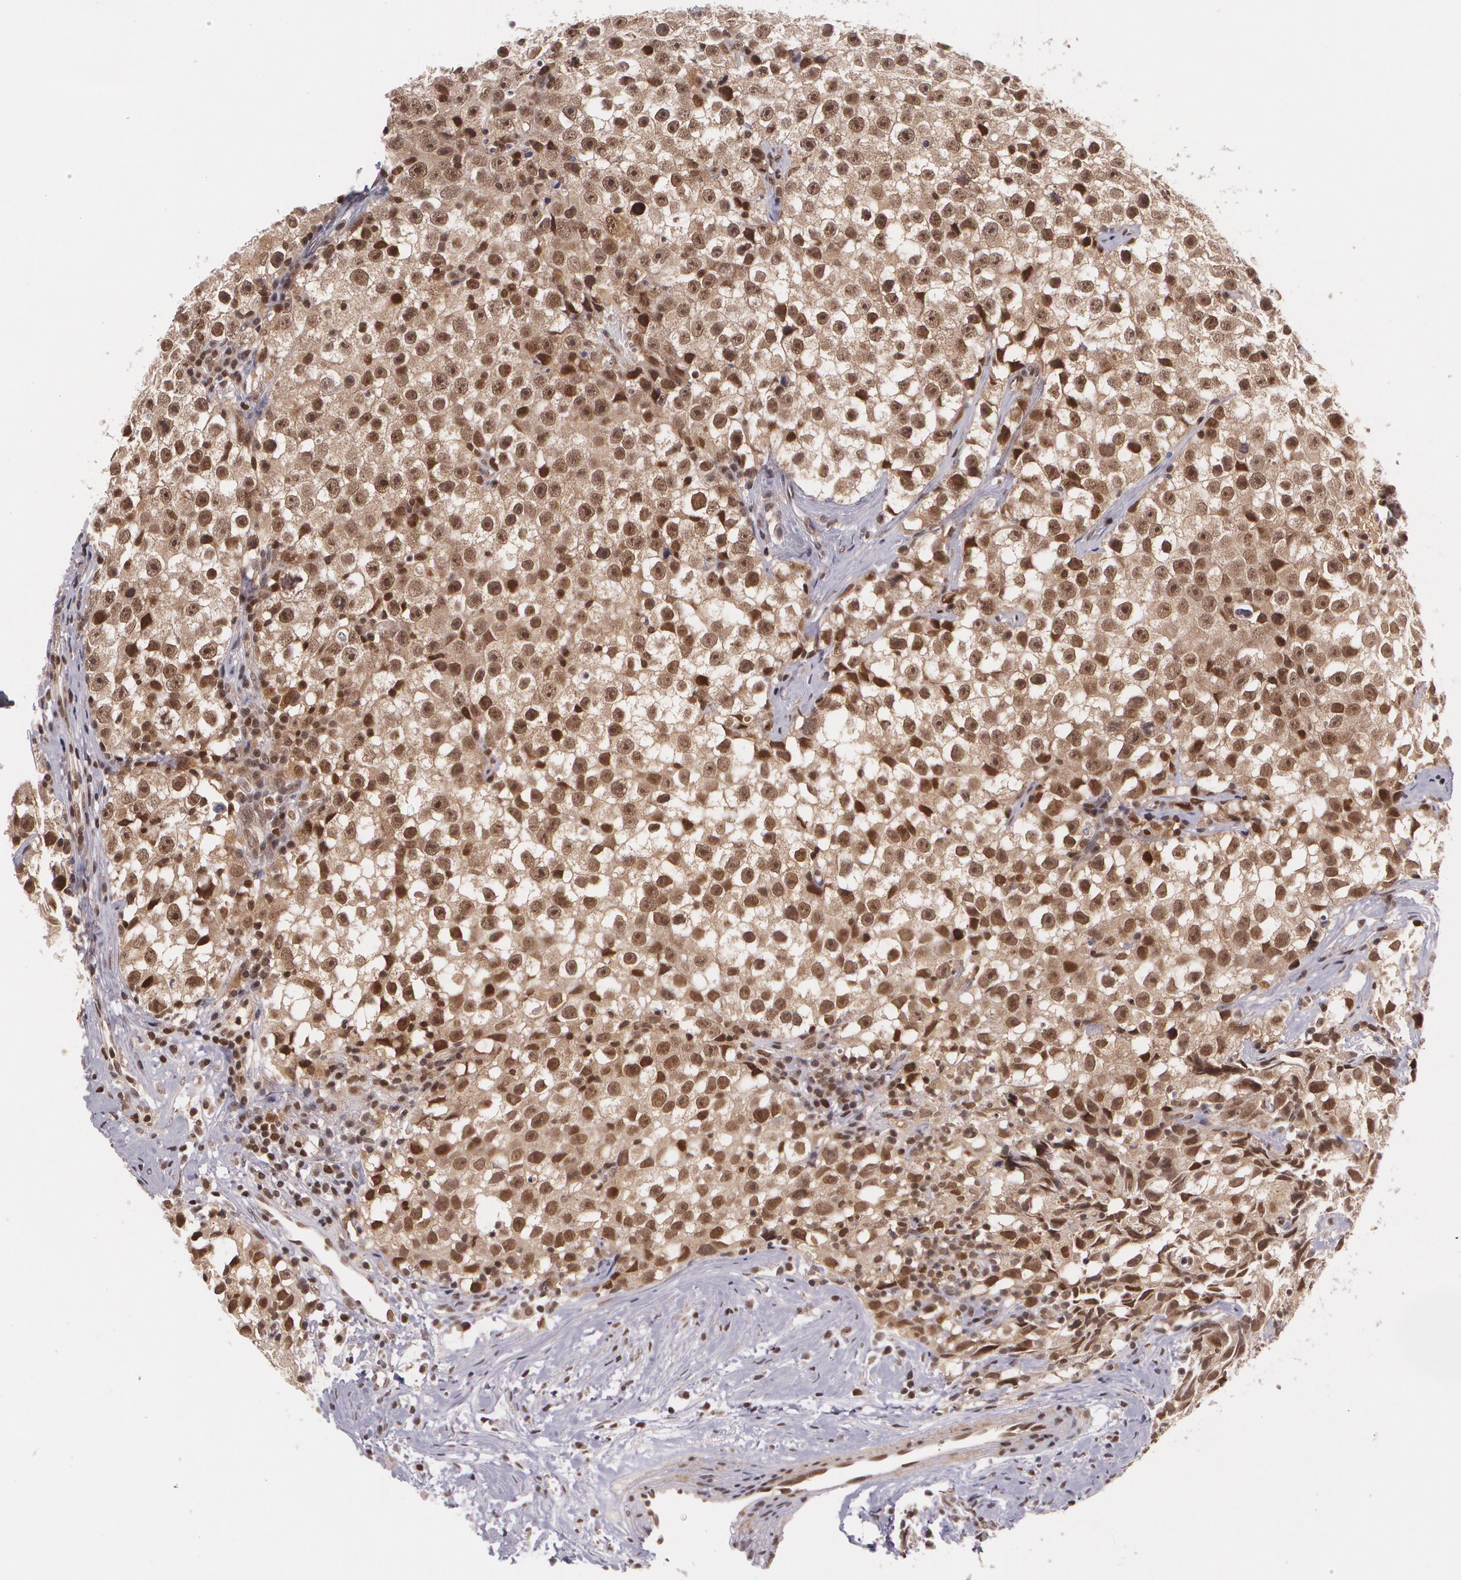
{"staining": {"intensity": "moderate", "quantity": ">75%", "location": "cytoplasmic/membranous,nuclear"}, "tissue": "testis cancer", "cell_type": "Tumor cells", "image_type": "cancer", "snomed": [{"axis": "morphology", "description": "Seminoma, NOS"}, {"axis": "topography", "description": "Testis"}], "caption": "Testis seminoma stained with a protein marker displays moderate staining in tumor cells.", "gene": "CUL2", "patient": {"sex": "male", "age": 35}}